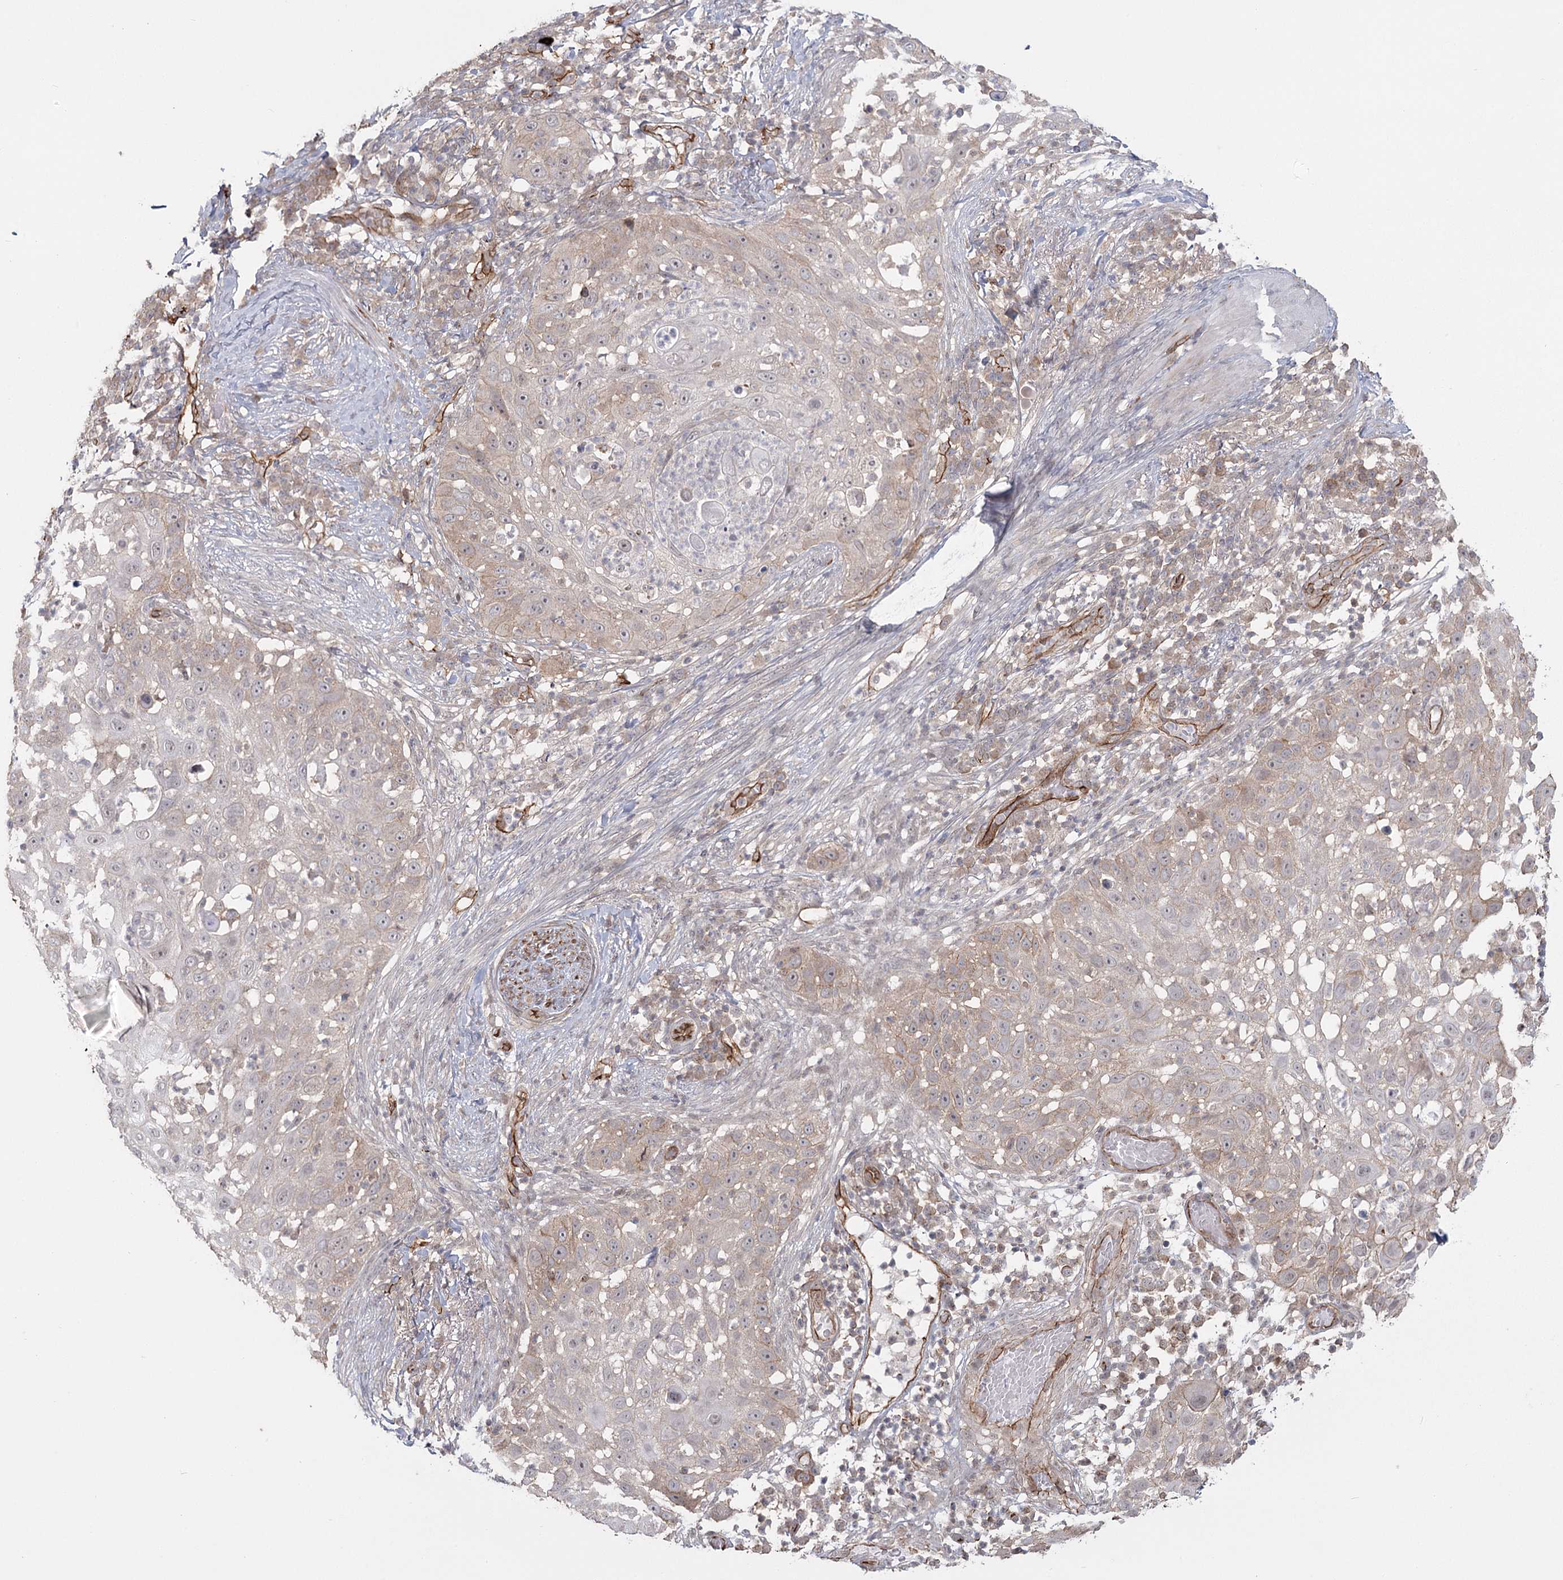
{"staining": {"intensity": "weak", "quantity": "<25%", "location": "cytoplasmic/membranous"}, "tissue": "skin cancer", "cell_type": "Tumor cells", "image_type": "cancer", "snomed": [{"axis": "morphology", "description": "Squamous cell carcinoma, NOS"}, {"axis": "topography", "description": "Skin"}], "caption": "Immunohistochemistry micrograph of skin squamous cell carcinoma stained for a protein (brown), which reveals no expression in tumor cells. (Brightfield microscopy of DAB (3,3'-diaminobenzidine) IHC at high magnification).", "gene": "RPP14", "patient": {"sex": "female", "age": 44}}